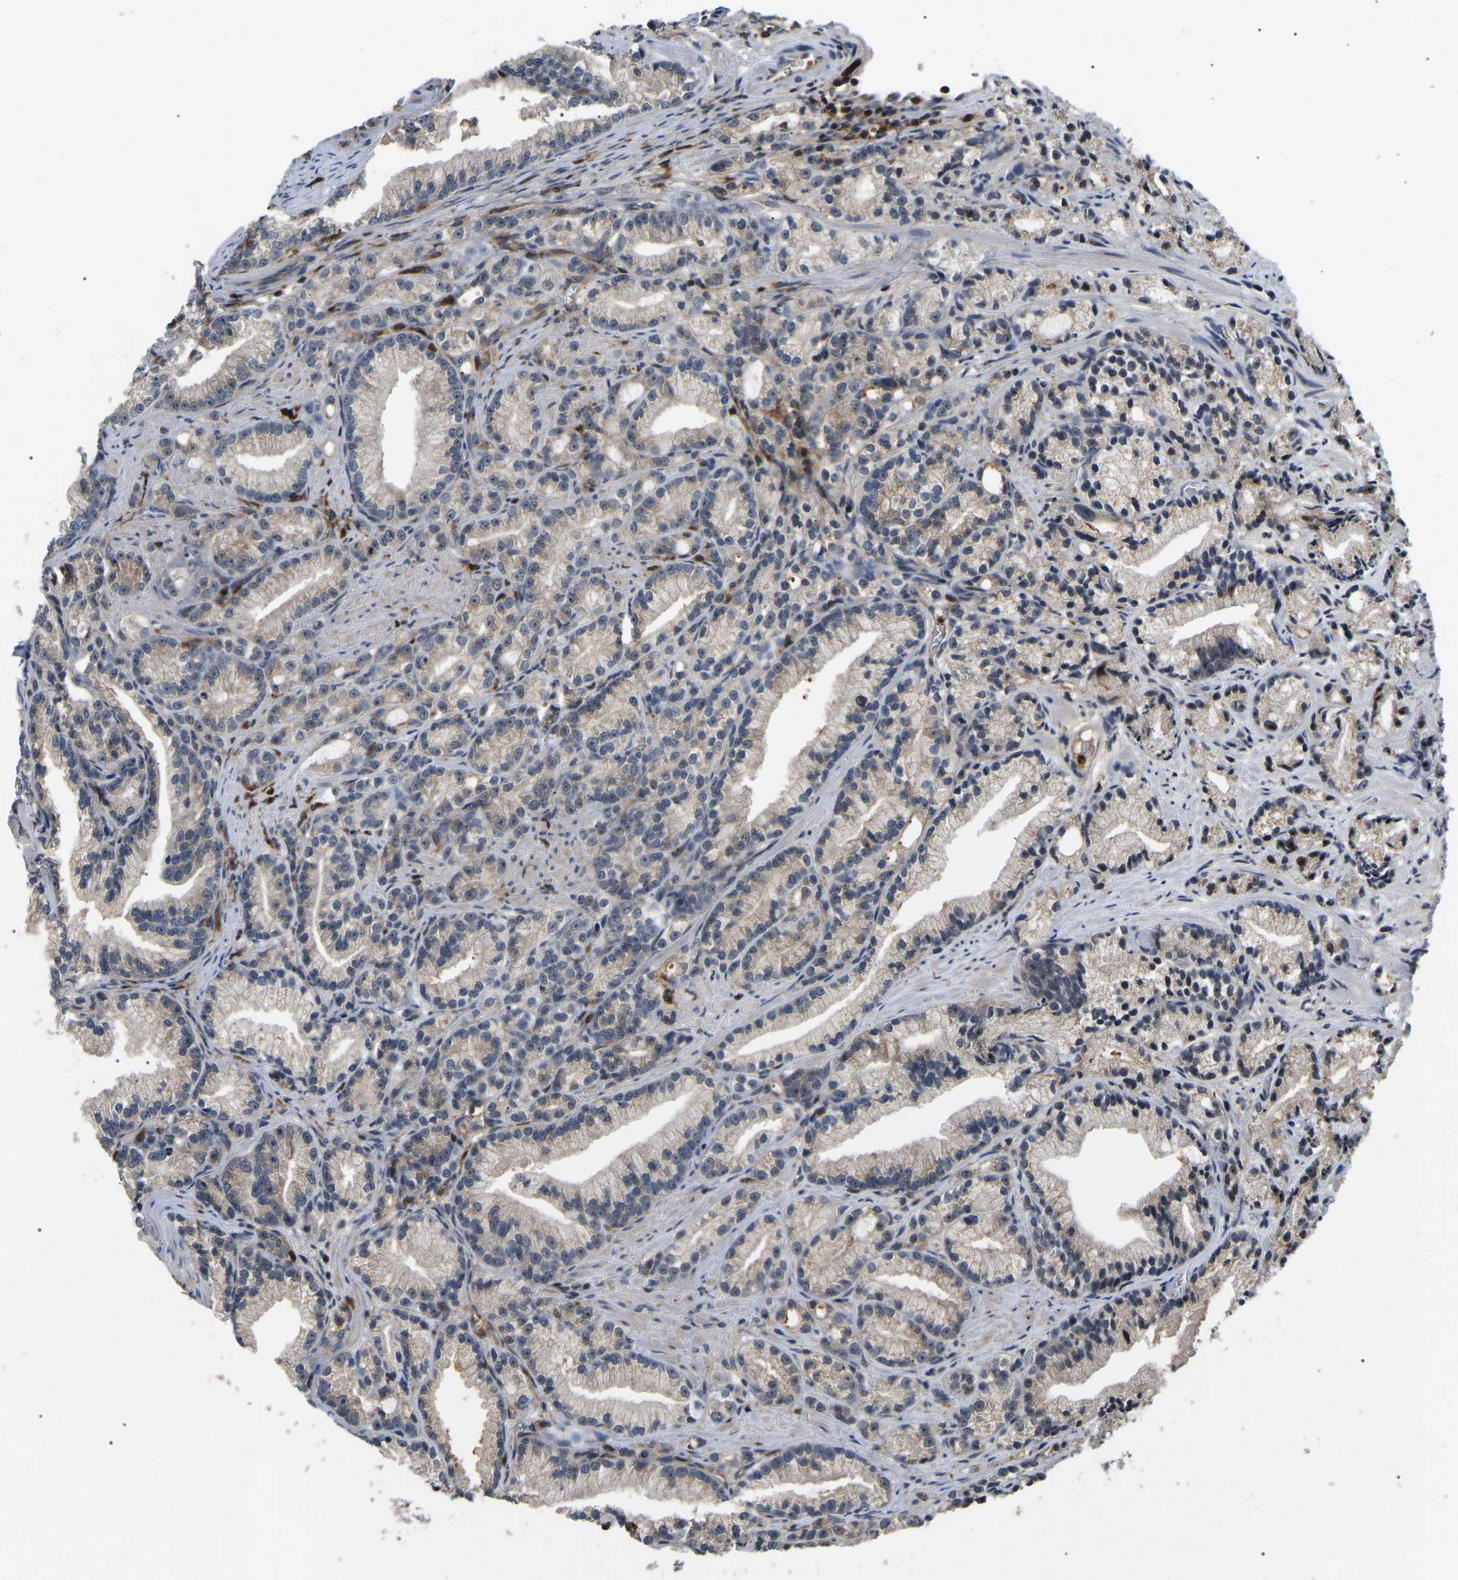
{"staining": {"intensity": "moderate", "quantity": "<25%", "location": "cytoplasmic/membranous,nuclear"}, "tissue": "prostate cancer", "cell_type": "Tumor cells", "image_type": "cancer", "snomed": [{"axis": "morphology", "description": "Adenocarcinoma, Low grade"}, {"axis": "topography", "description": "Prostate"}], "caption": "This is an image of immunohistochemistry staining of prostate cancer (low-grade adenocarcinoma), which shows moderate positivity in the cytoplasmic/membranous and nuclear of tumor cells.", "gene": "RBM28", "patient": {"sex": "male", "age": 89}}